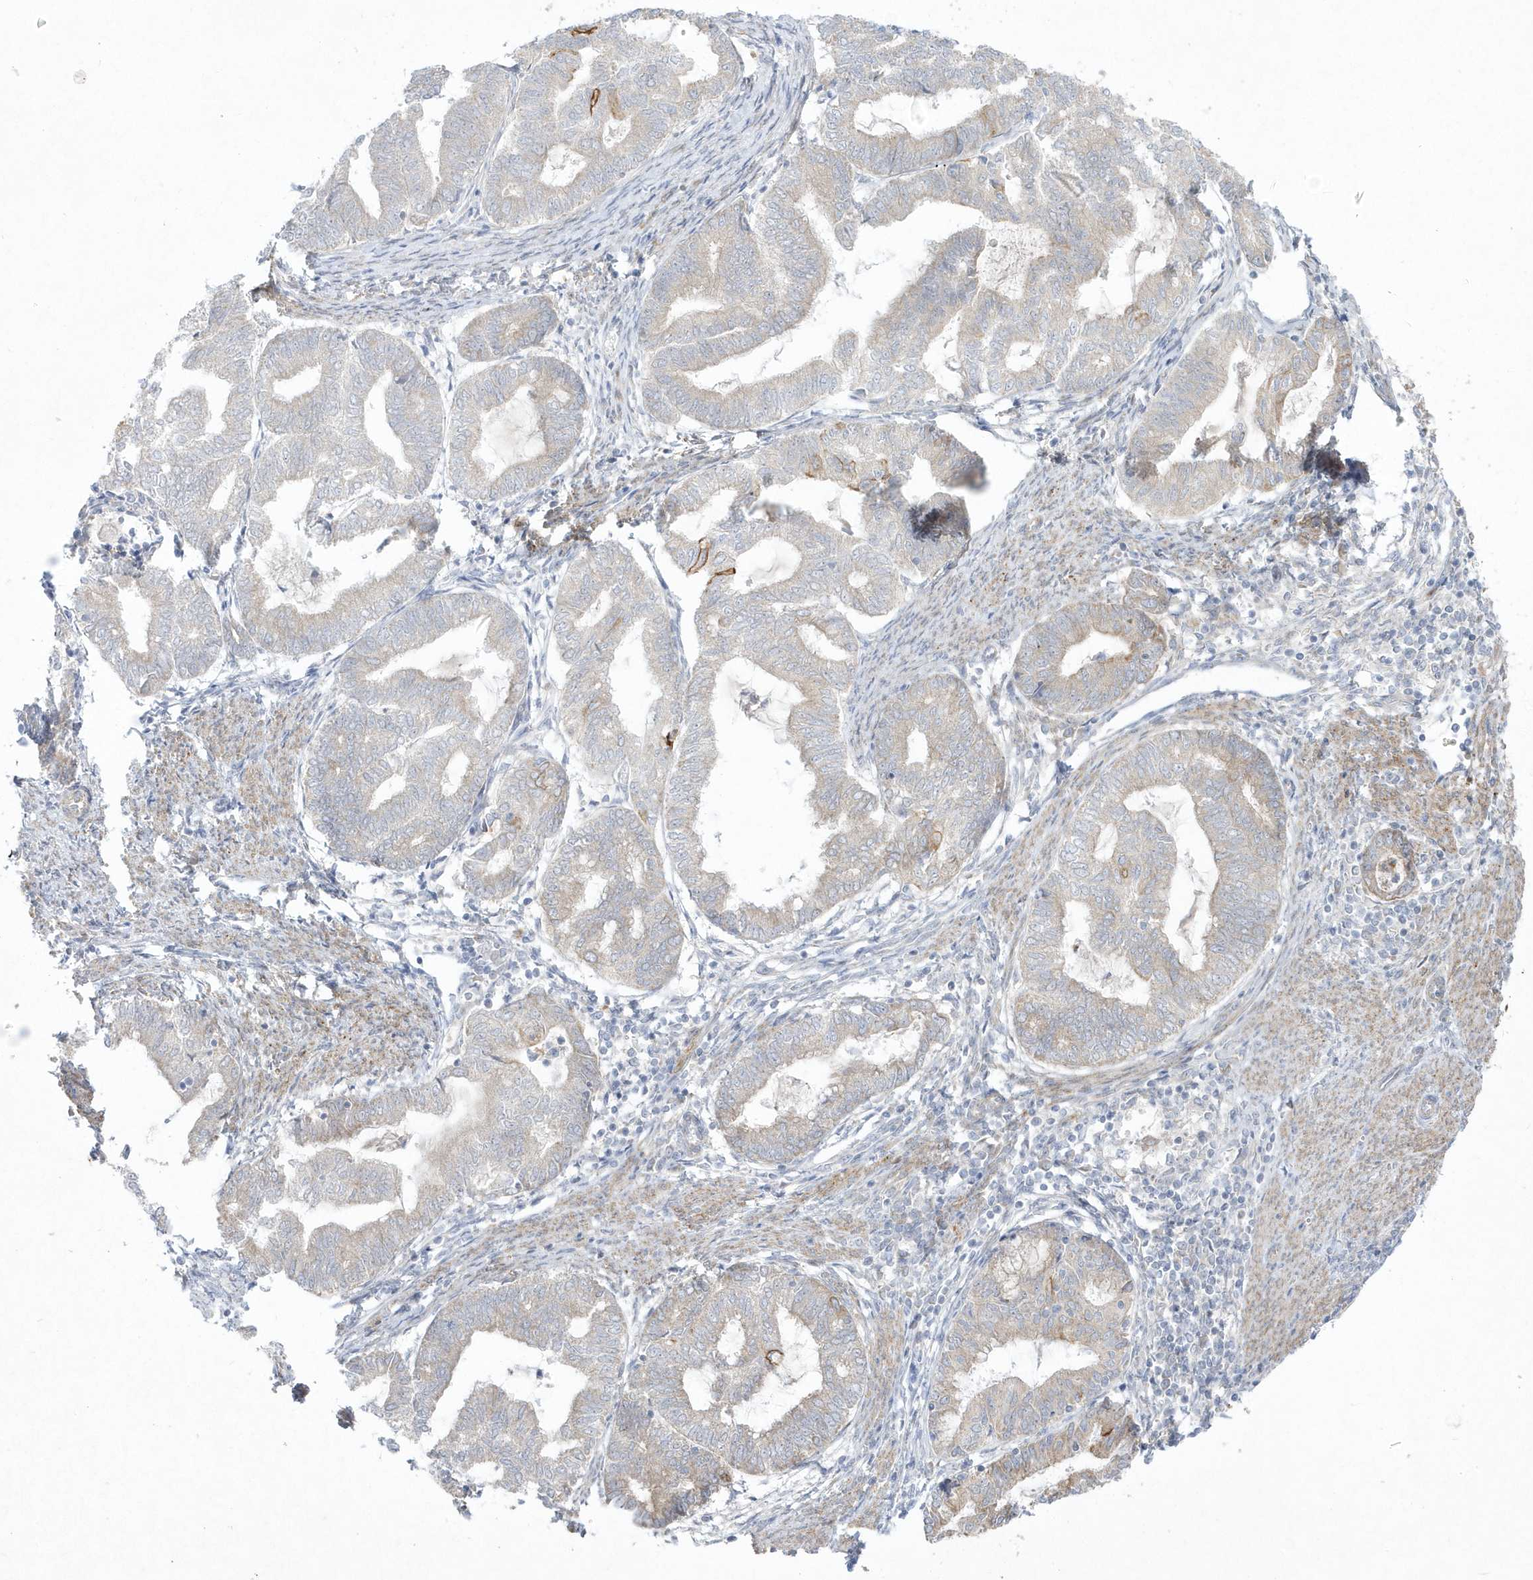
{"staining": {"intensity": "negative", "quantity": "none", "location": "none"}, "tissue": "endometrial cancer", "cell_type": "Tumor cells", "image_type": "cancer", "snomed": [{"axis": "morphology", "description": "Adenocarcinoma, NOS"}, {"axis": "topography", "description": "Endometrium"}], "caption": "This micrograph is of adenocarcinoma (endometrial) stained with immunohistochemistry (IHC) to label a protein in brown with the nuclei are counter-stained blue. There is no staining in tumor cells.", "gene": "LARS1", "patient": {"sex": "female", "age": 79}}